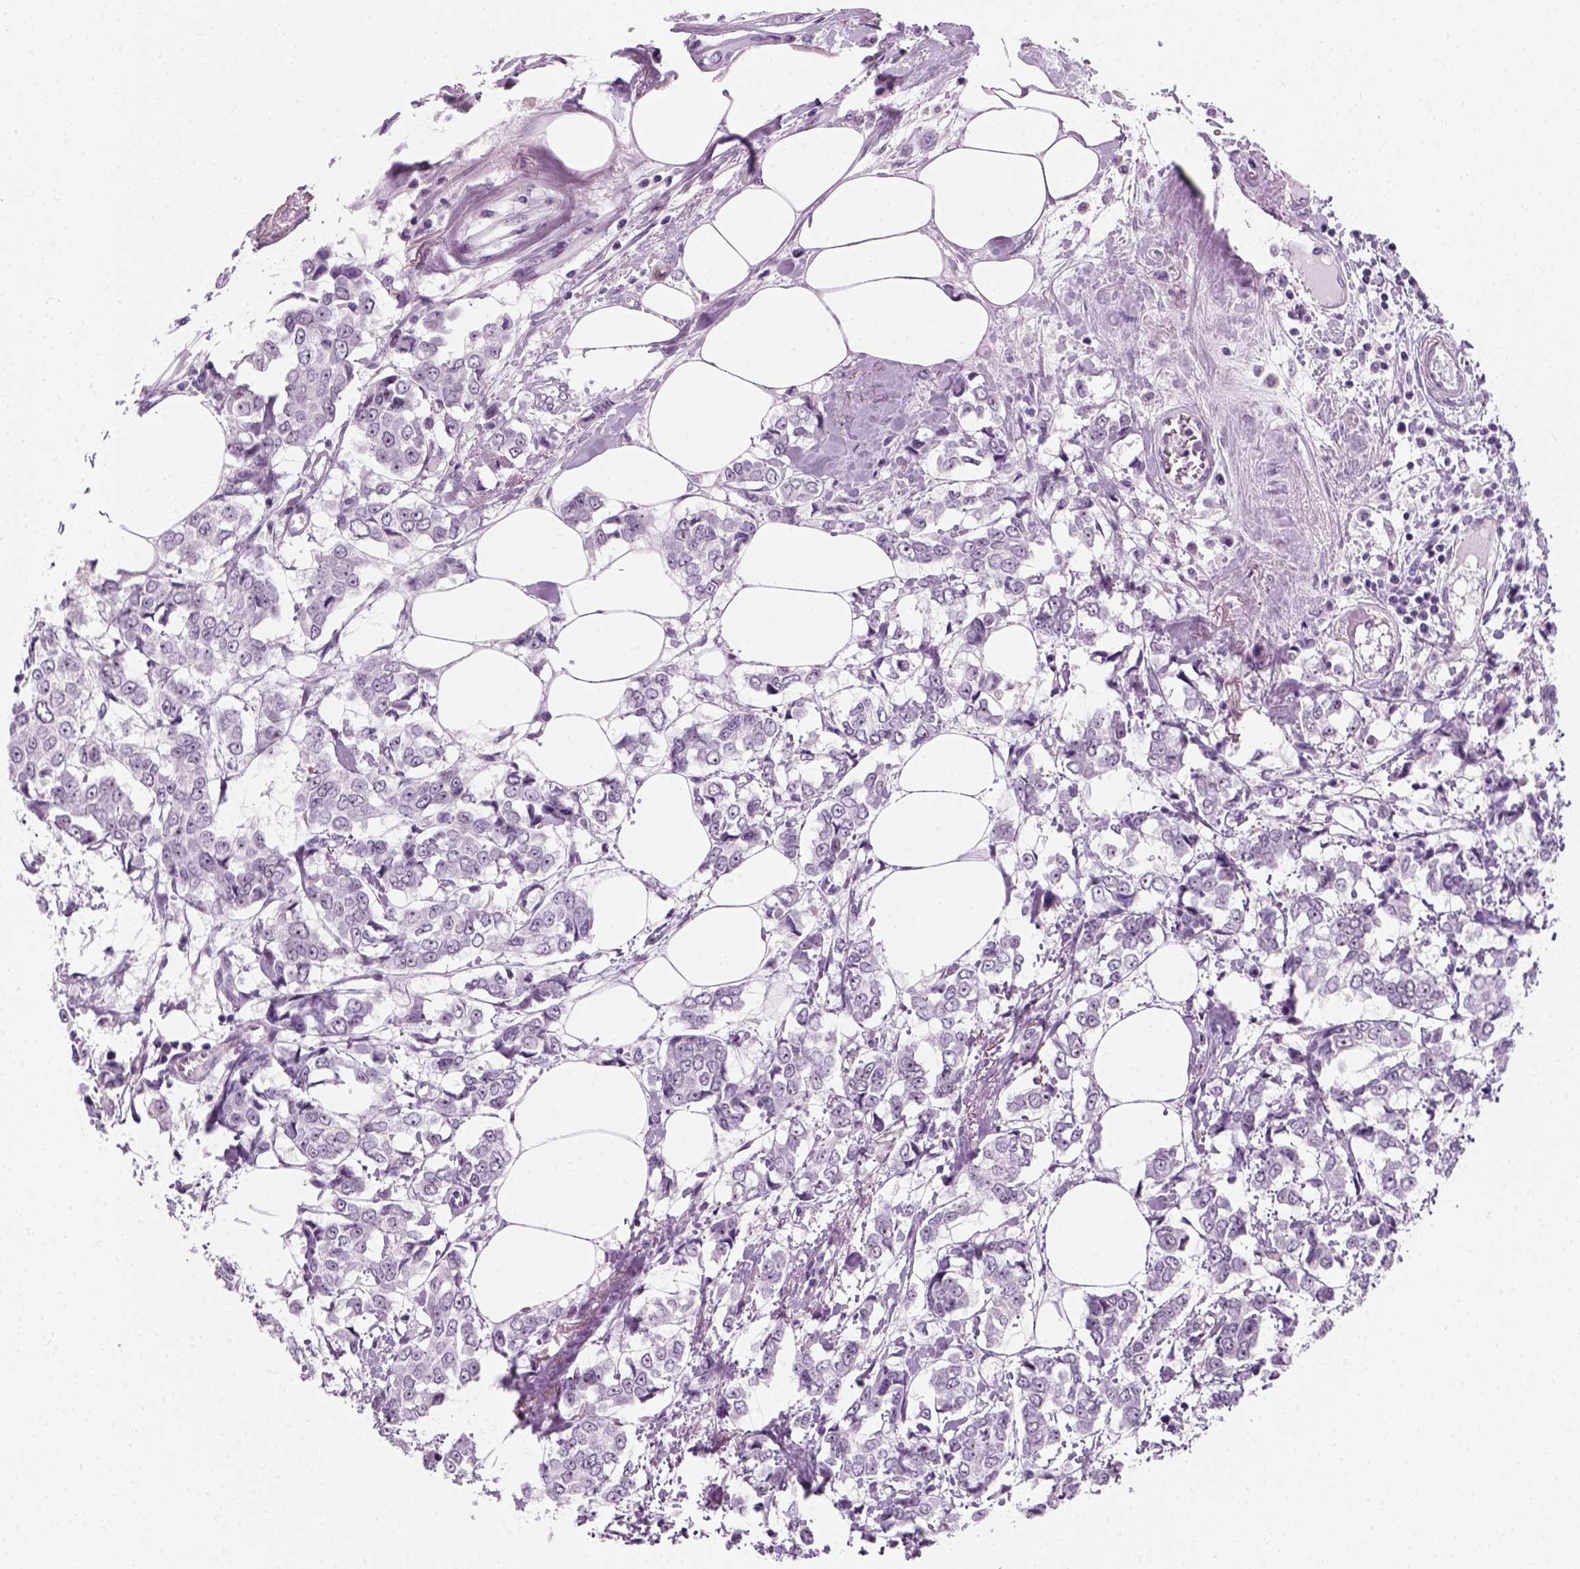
{"staining": {"intensity": "negative", "quantity": "none", "location": "none"}, "tissue": "breast cancer", "cell_type": "Tumor cells", "image_type": "cancer", "snomed": [{"axis": "morphology", "description": "Duct carcinoma"}, {"axis": "topography", "description": "Breast"}], "caption": "This is an immunohistochemistry micrograph of human breast cancer (invasive ductal carcinoma). There is no positivity in tumor cells.", "gene": "ZNF865", "patient": {"sex": "female", "age": 94}}